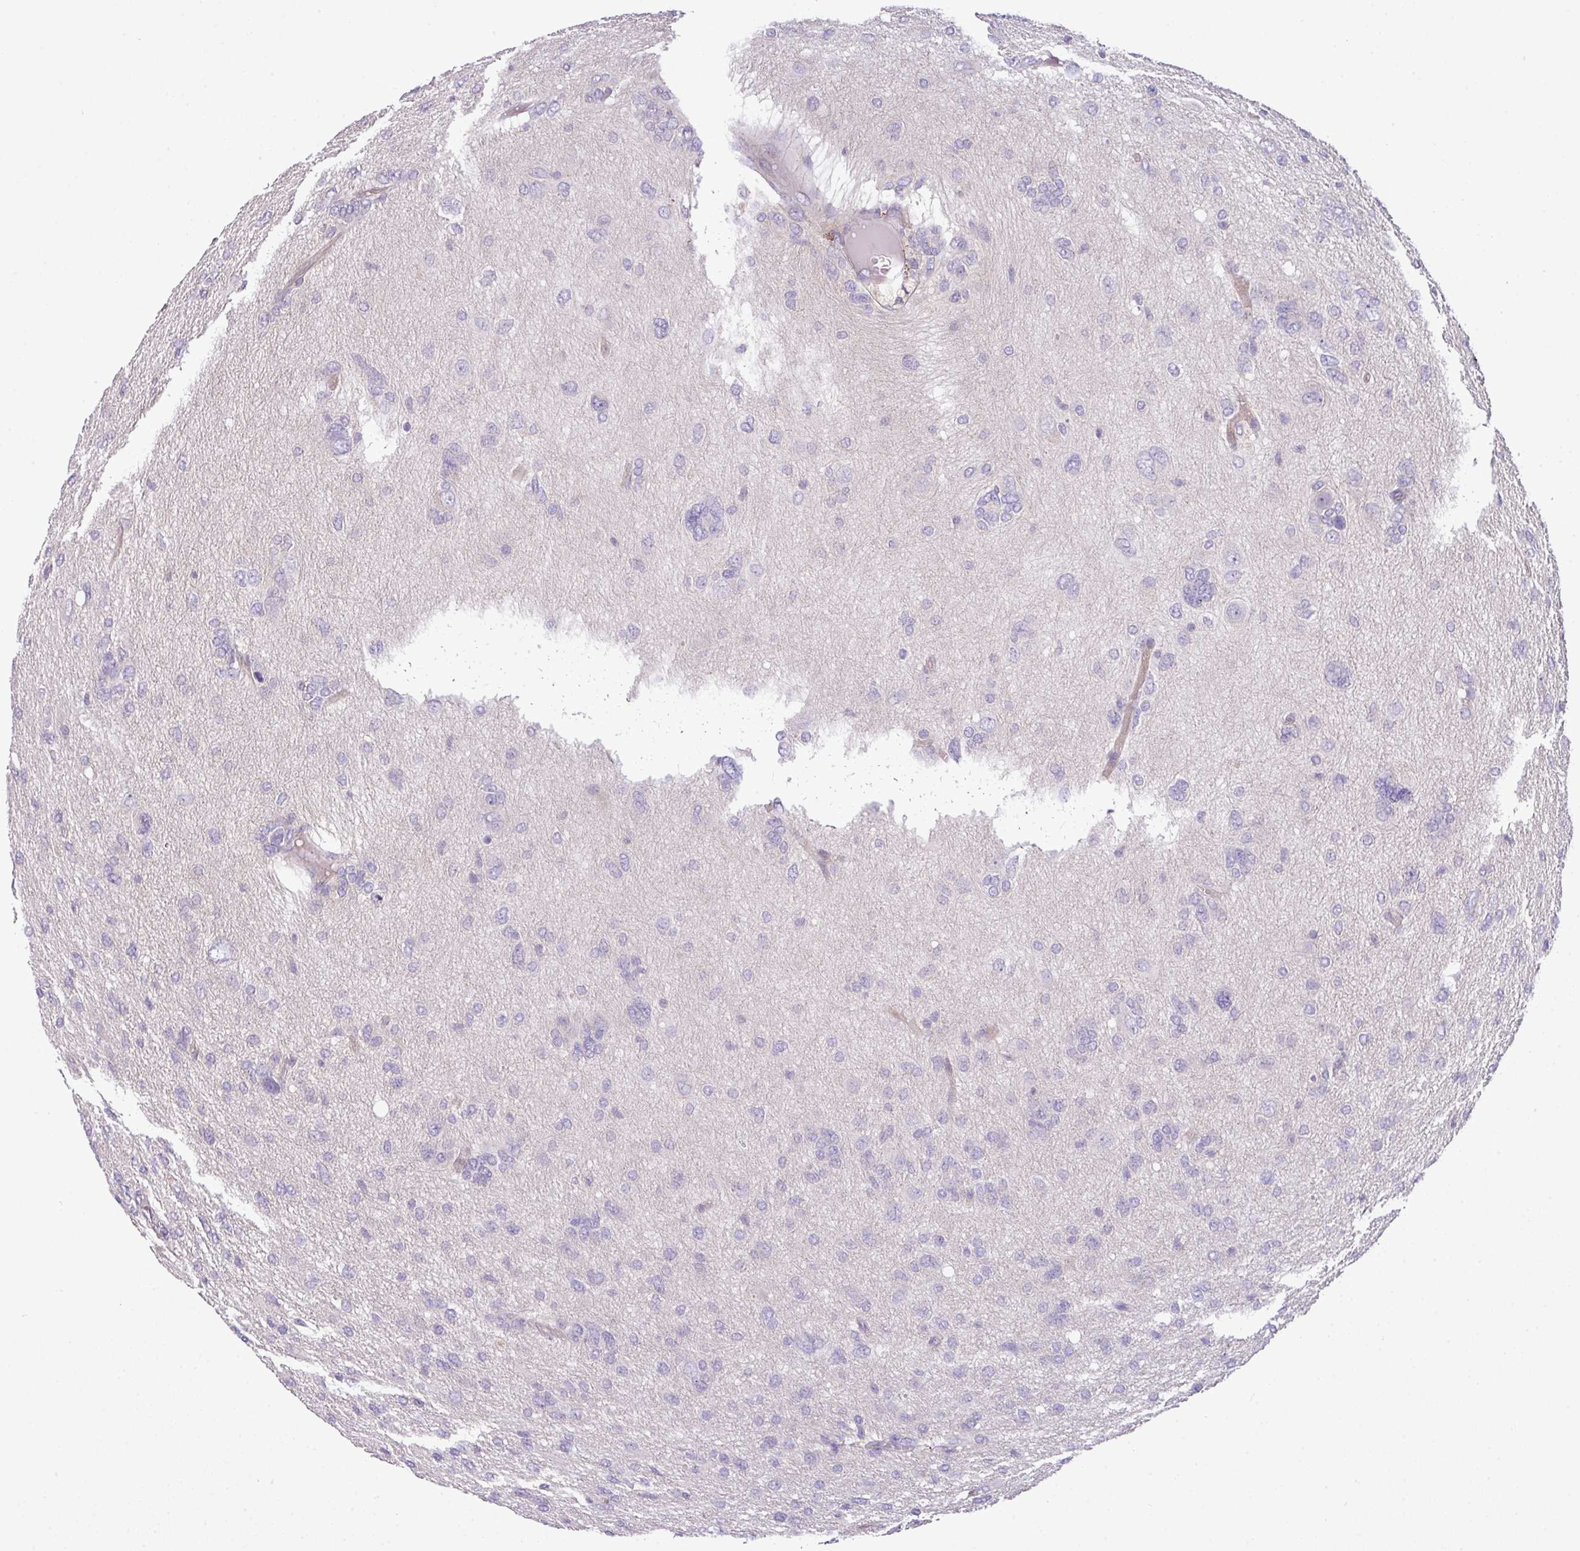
{"staining": {"intensity": "negative", "quantity": "none", "location": "none"}, "tissue": "glioma", "cell_type": "Tumor cells", "image_type": "cancer", "snomed": [{"axis": "morphology", "description": "Glioma, malignant, High grade"}, {"axis": "topography", "description": "Brain"}], "caption": "Tumor cells are negative for protein expression in human malignant glioma (high-grade).", "gene": "PIK3R5", "patient": {"sex": "female", "age": 59}}